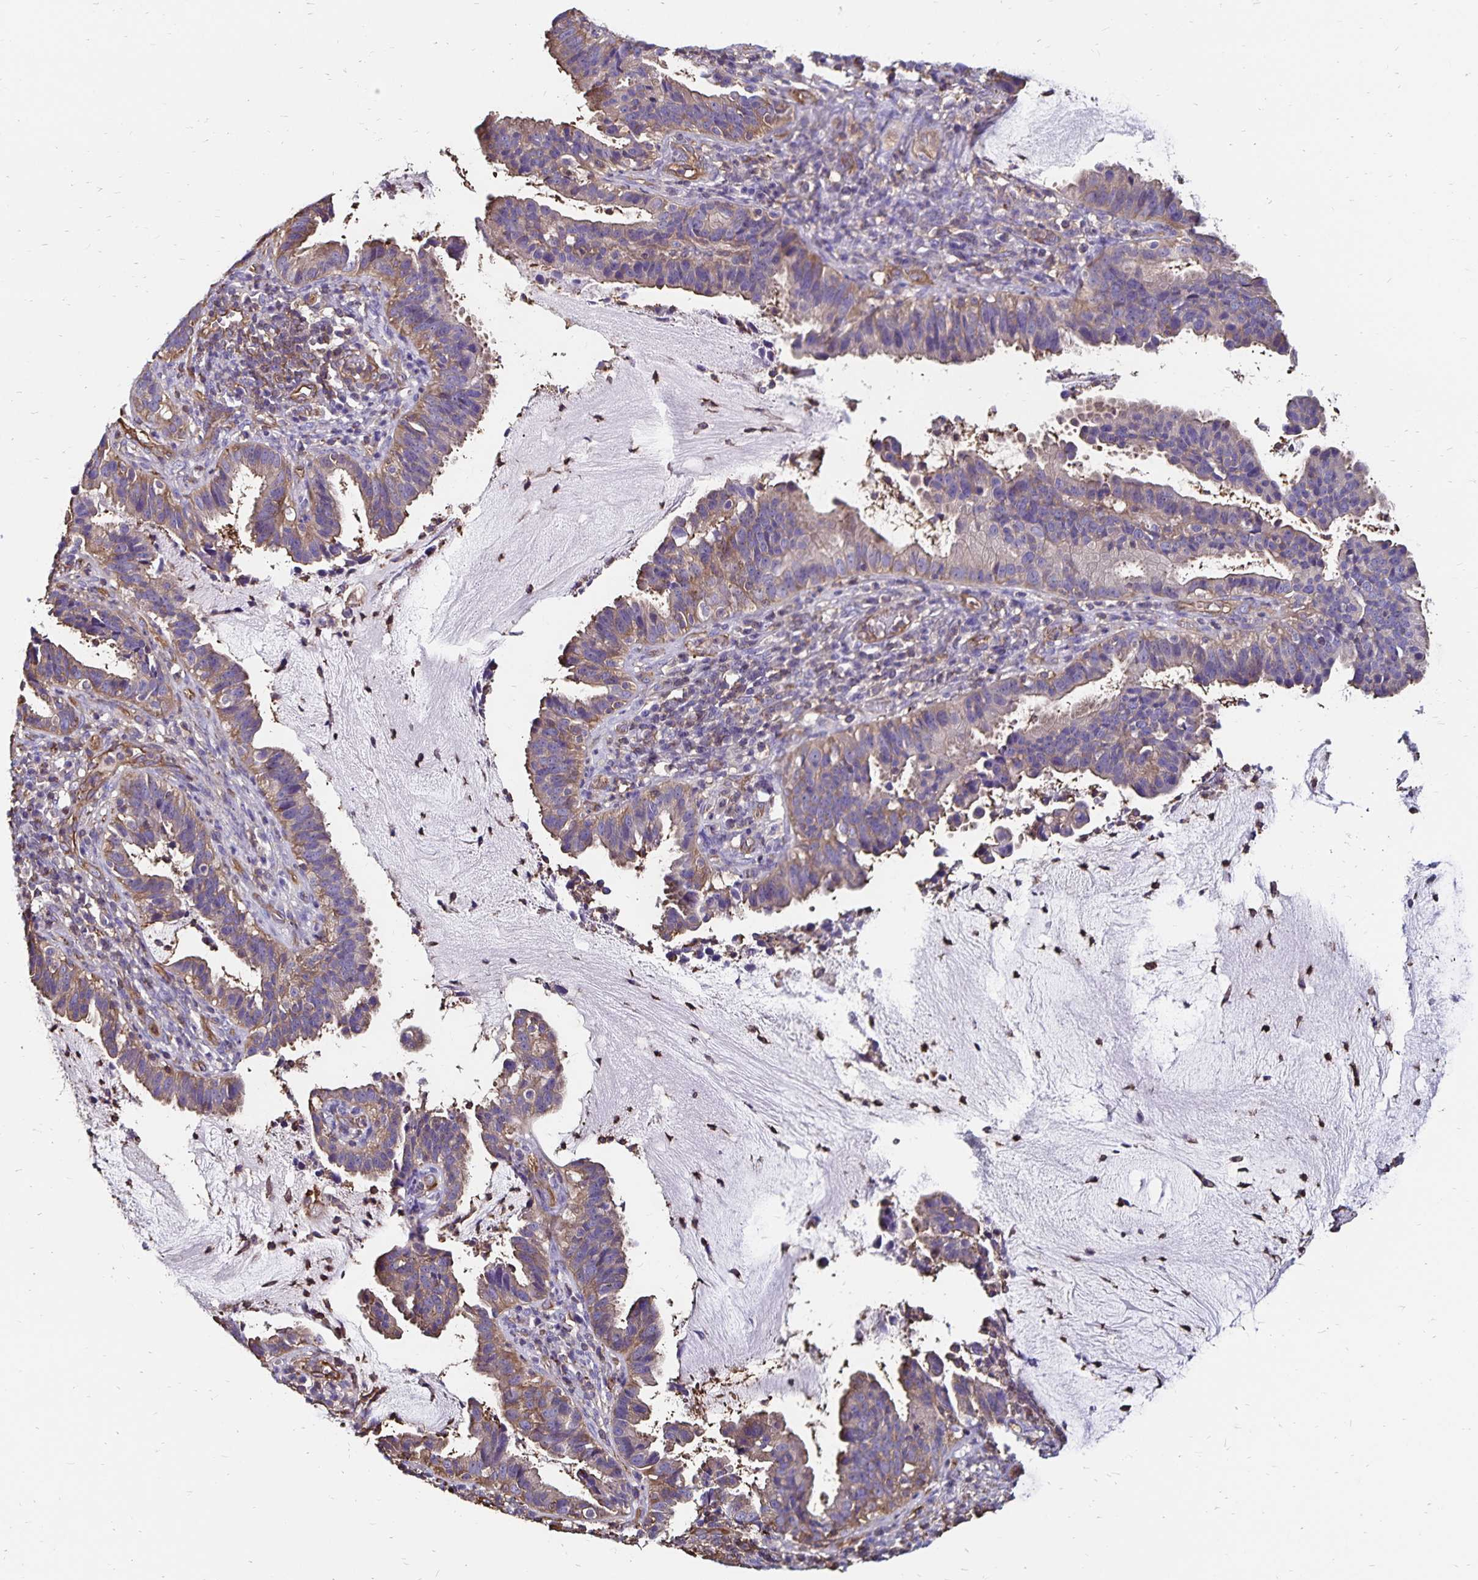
{"staining": {"intensity": "weak", "quantity": "25%-75%", "location": "cytoplasmic/membranous"}, "tissue": "cervical cancer", "cell_type": "Tumor cells", "image_type": "cancer", "snomed": [{"axis": "morphology", "description": "Adenocarcinoma, NOS"}, {"axis": "topography", "description": "Cervix"}], "caption": "A high-resolution photomicrograph shows IHC staining of cervical cancer (adenocarcinoma), which exhibits weak cytoplasmic/membranous expression in about 25%-75% of tumor cells. Using DAB (brown) and hematoxylin (blue) stains, captured at high magnification using brightfield microscopy.", "gene": "RPRML", "patient": {"sex": "female", "age": 34}}